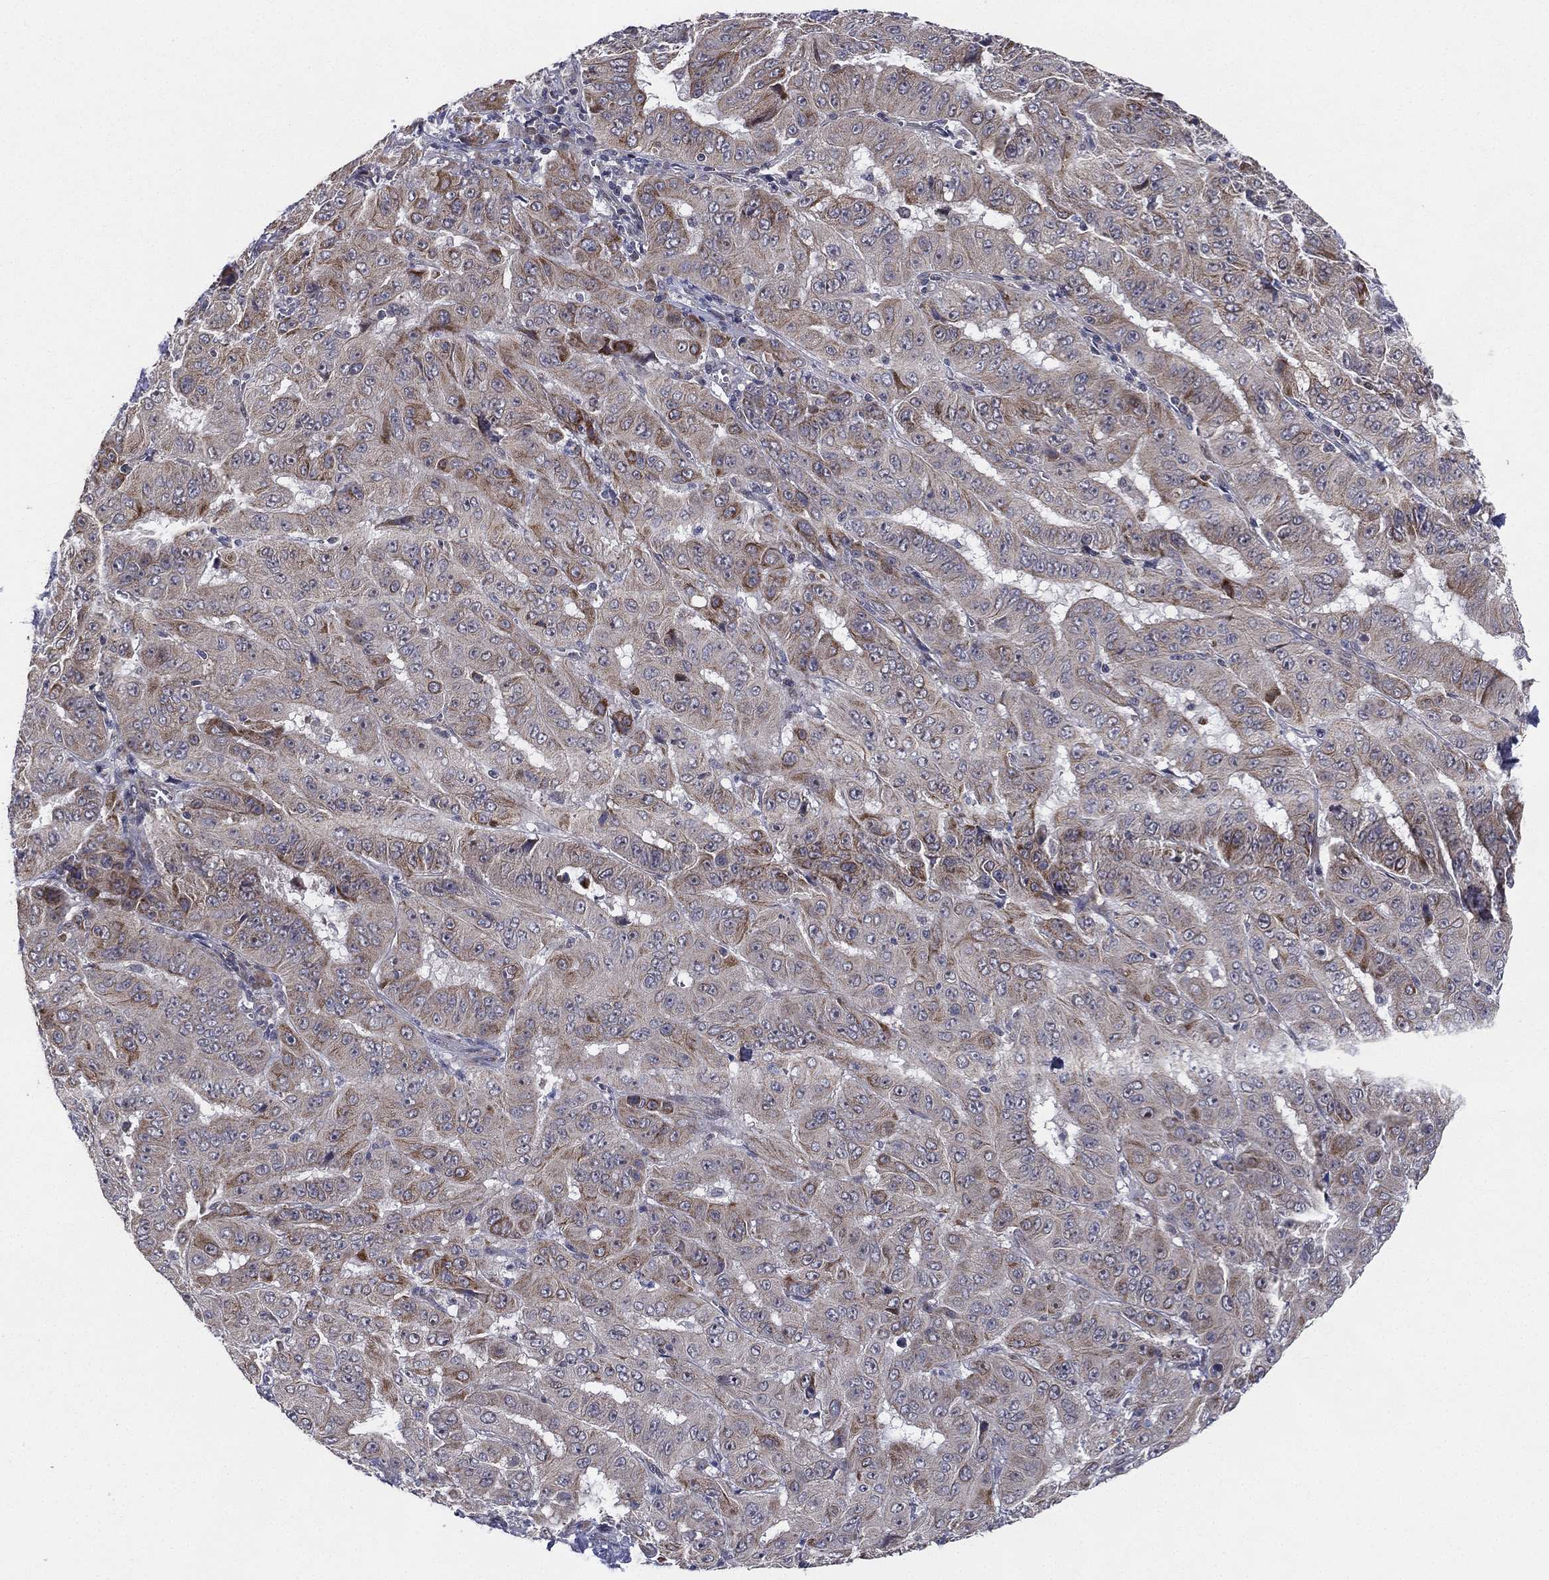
{"staining": {"intensity": "moderate", "quantity": "<25%", "location": "cytoplasmic/membranous"}, "tissue": "pancreatic cancer", "cell_type": "Tumor cells", "image_type": "cancer", "snomed": [{"axis": "morphology", "description": "Adenocarcinoma, NOS"}, {"axis": "topography", "description": "Pancreas"}], "caption": "Pancreatic cancer (adenocarcinoma) stained for a protein (brown) displays moderate cytoplasmic/membranous positive positivity in about <25% of tumor cells.", "gene": "KAT14", "patient": {"sex": "male", "age": 63}}